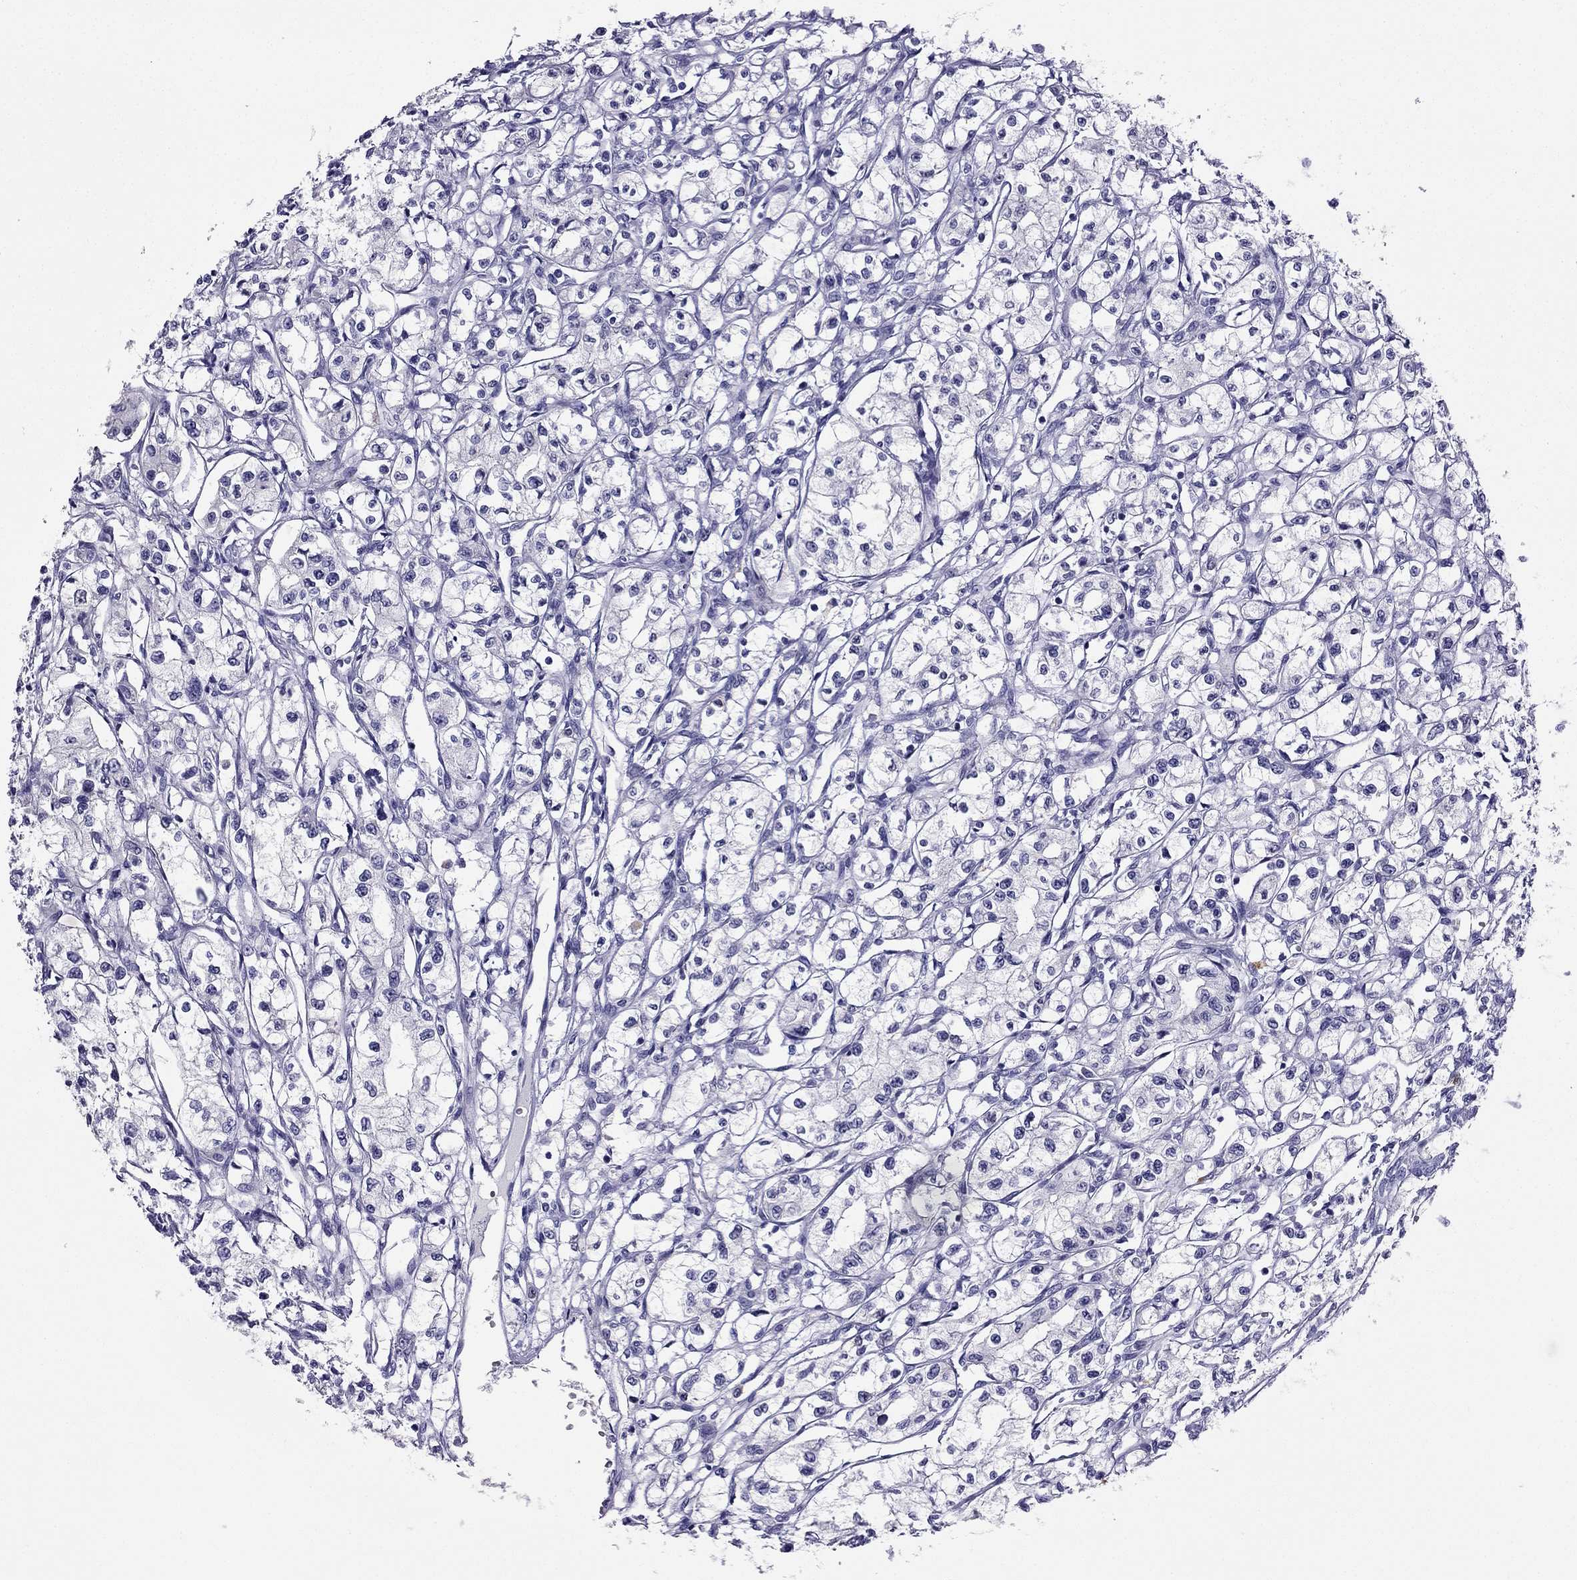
{"staining": {"intensity": "negative", "quantity": "none", "location": "none"}, "tissue": "renal cancer", "cell_type": "Tumor cells", "image_type": "cancer", "snomed": [{"axis": "morphology", "description": "Adenocarcinoma, NOS"}, {"axis": "topography", "description": "Kidney"}], "caption": "The immunohistochemistry histopathology image has no significant expression in tumor cells of adenocarcinoma (renal) tissue.", "gene": "SLC18A2", "patient": {"sex": "male", "age": 56}}